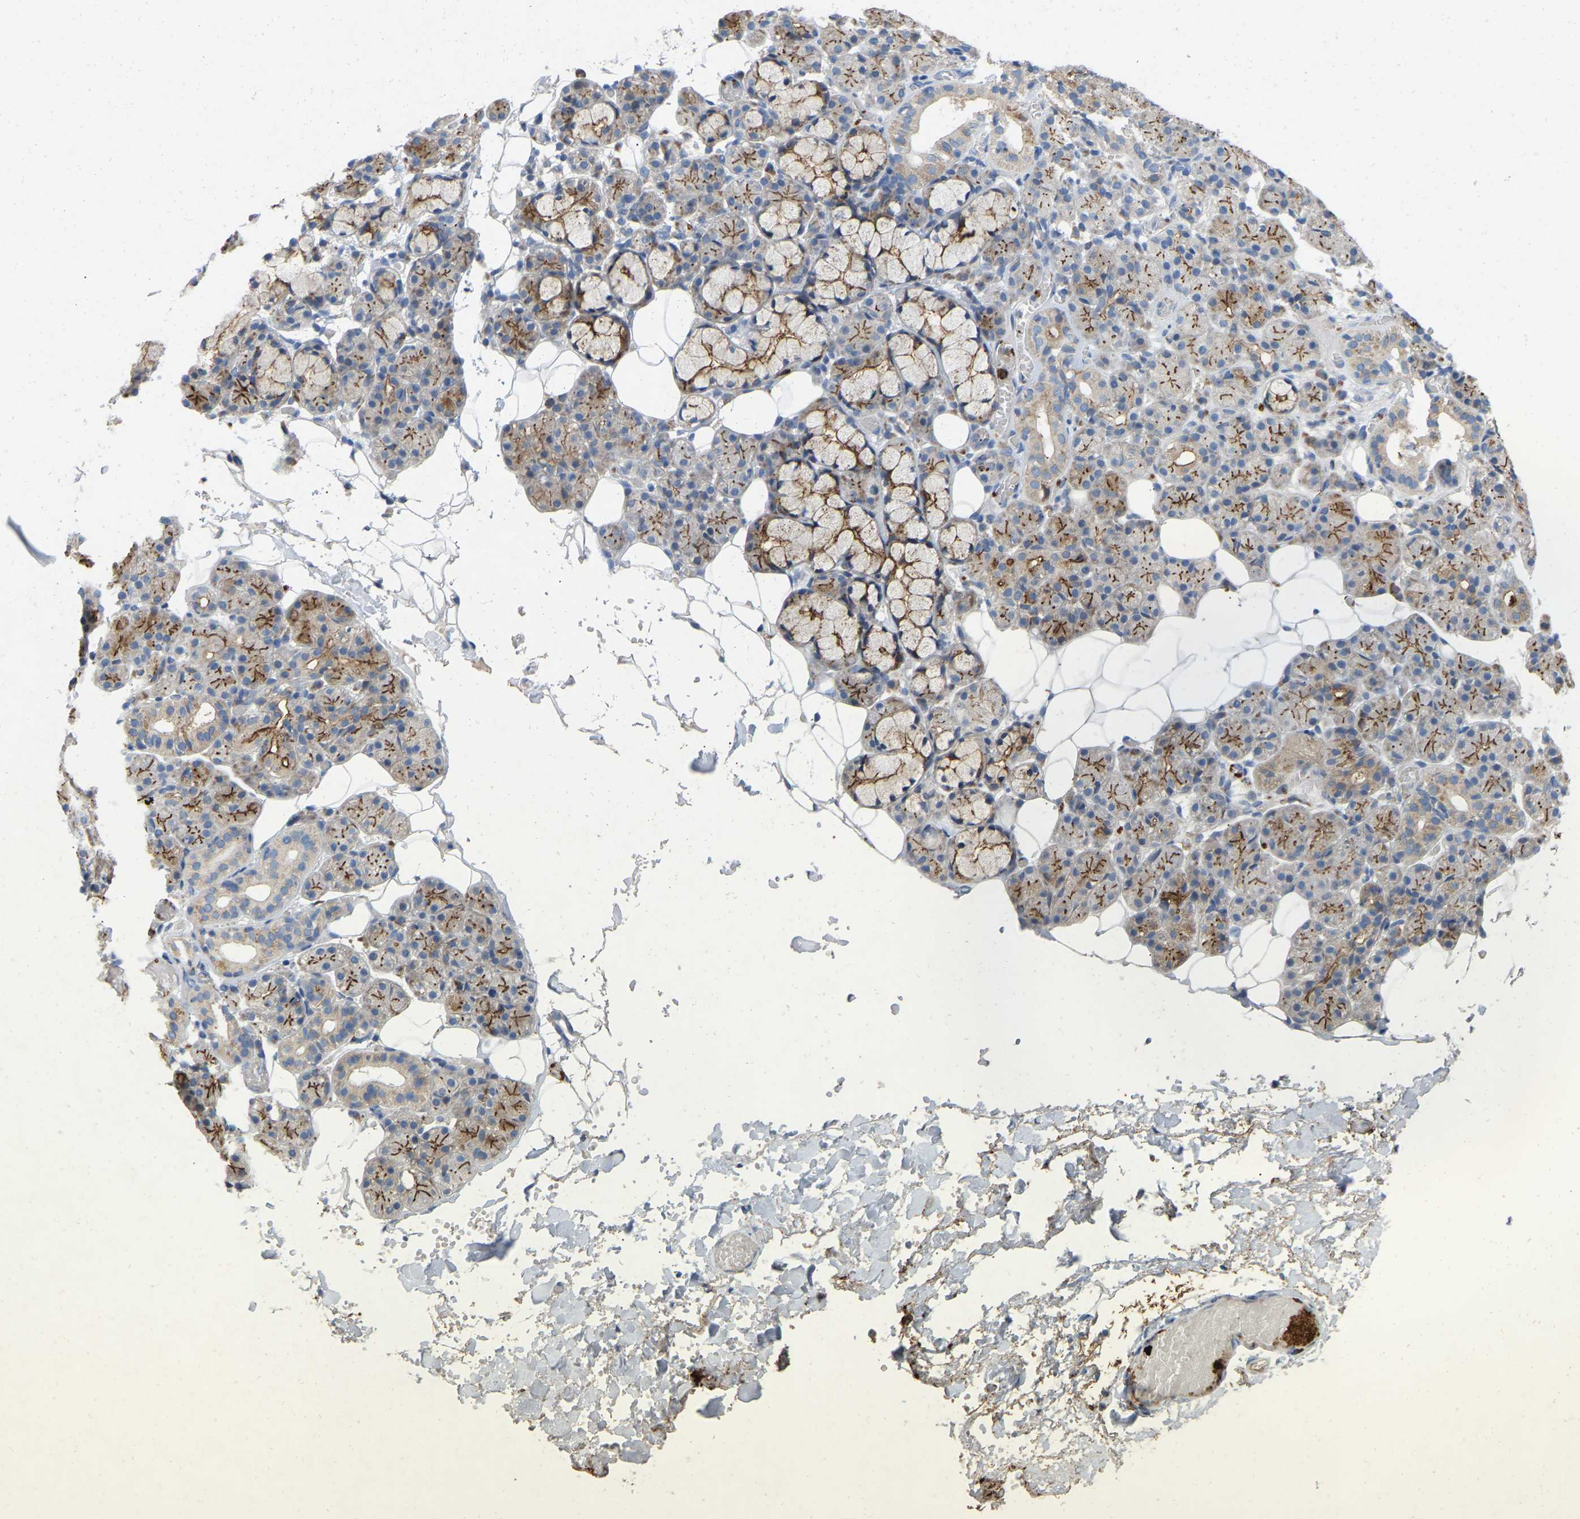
{"staining": {"intensity": "moderate", "quantity": "25%-75%", "location": "cytoplasmic/membranous"}, "tissue": "salivary gland", "cell_type": "Glandular cells", "image_type": "normal", "snomed": [{"axis": "morphology", "description": "Normal tissue, NOS"}, {"axis": "topography", "description": "Salivary gland"}], "caption": "Salivary gland stained with DAB (3,3'-diaminobenzidine) immunohistochemistry (IHC) shows medium levels of moderate cytoplasmic/membranous staining in approximately 25%-75% of glandular cells.", "gene": "RHEB", "patient": {"sex": "male", "age": 63}}